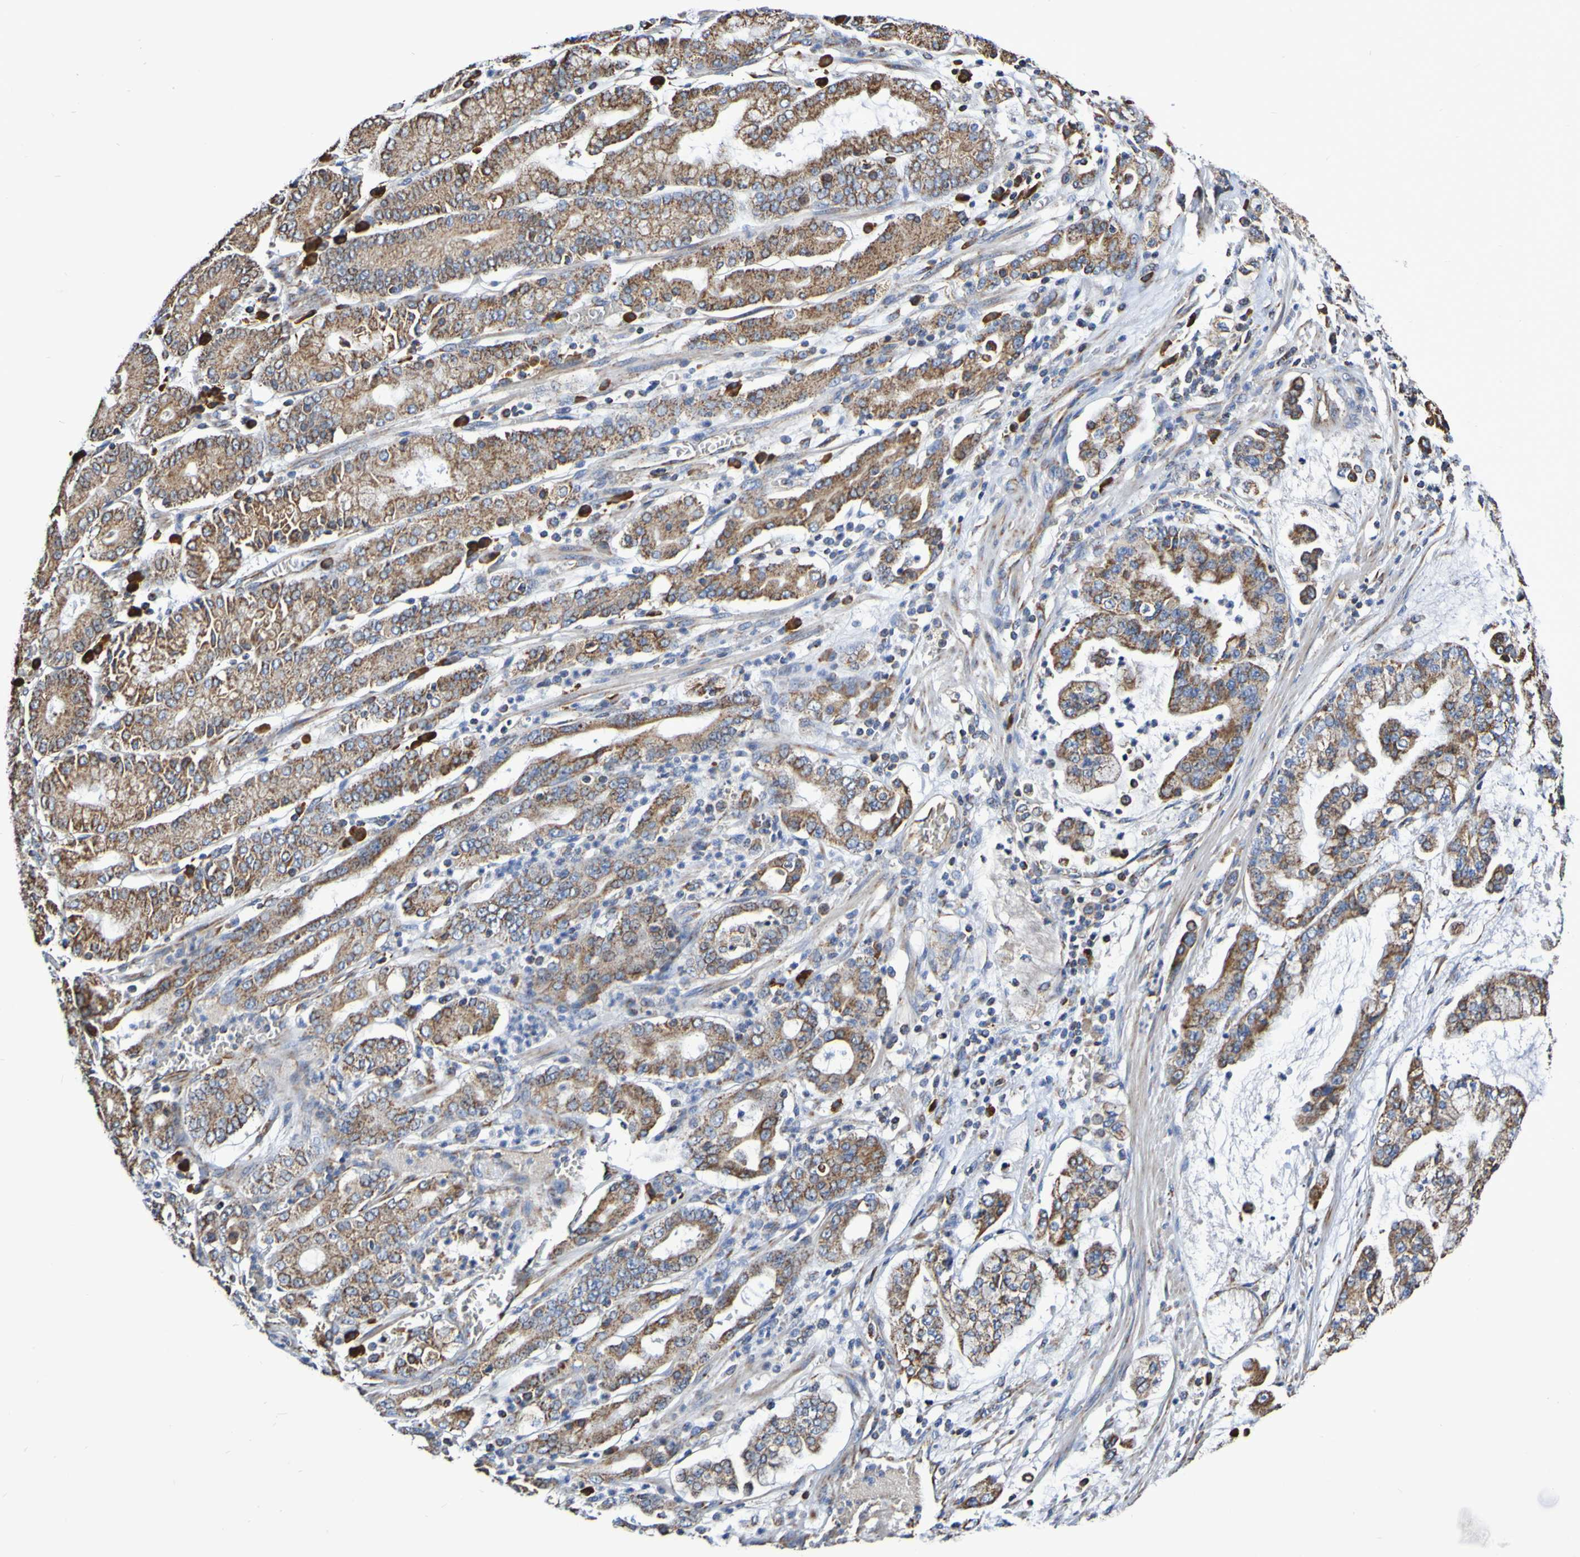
{"staining": {"intensity": "moderate", "quantity": ">75%", "location": "cytoplasmic/membranous"}, "tissue": "stomach cancer", "cell_type": "Tumor cells", "image_type": "cancer", "snomed": [{"axis": "morphology", "description": "Normal tissue, NOS"}, {"axis": "morphology", "description": "Adenocarcinoma, NOS"}, {"axis": "topography", "description": "Stomach, upper"}, {"axis": "topography", "description": "Stomach"}], "caption": "The immunohistochemical stain shows moderate cytoplasmic/membranous staining in tumor cells of adenocarcinoma (stomach) tissue.", "gene": "IL18R1", "patient": {"sex": "male", "age": 76}}